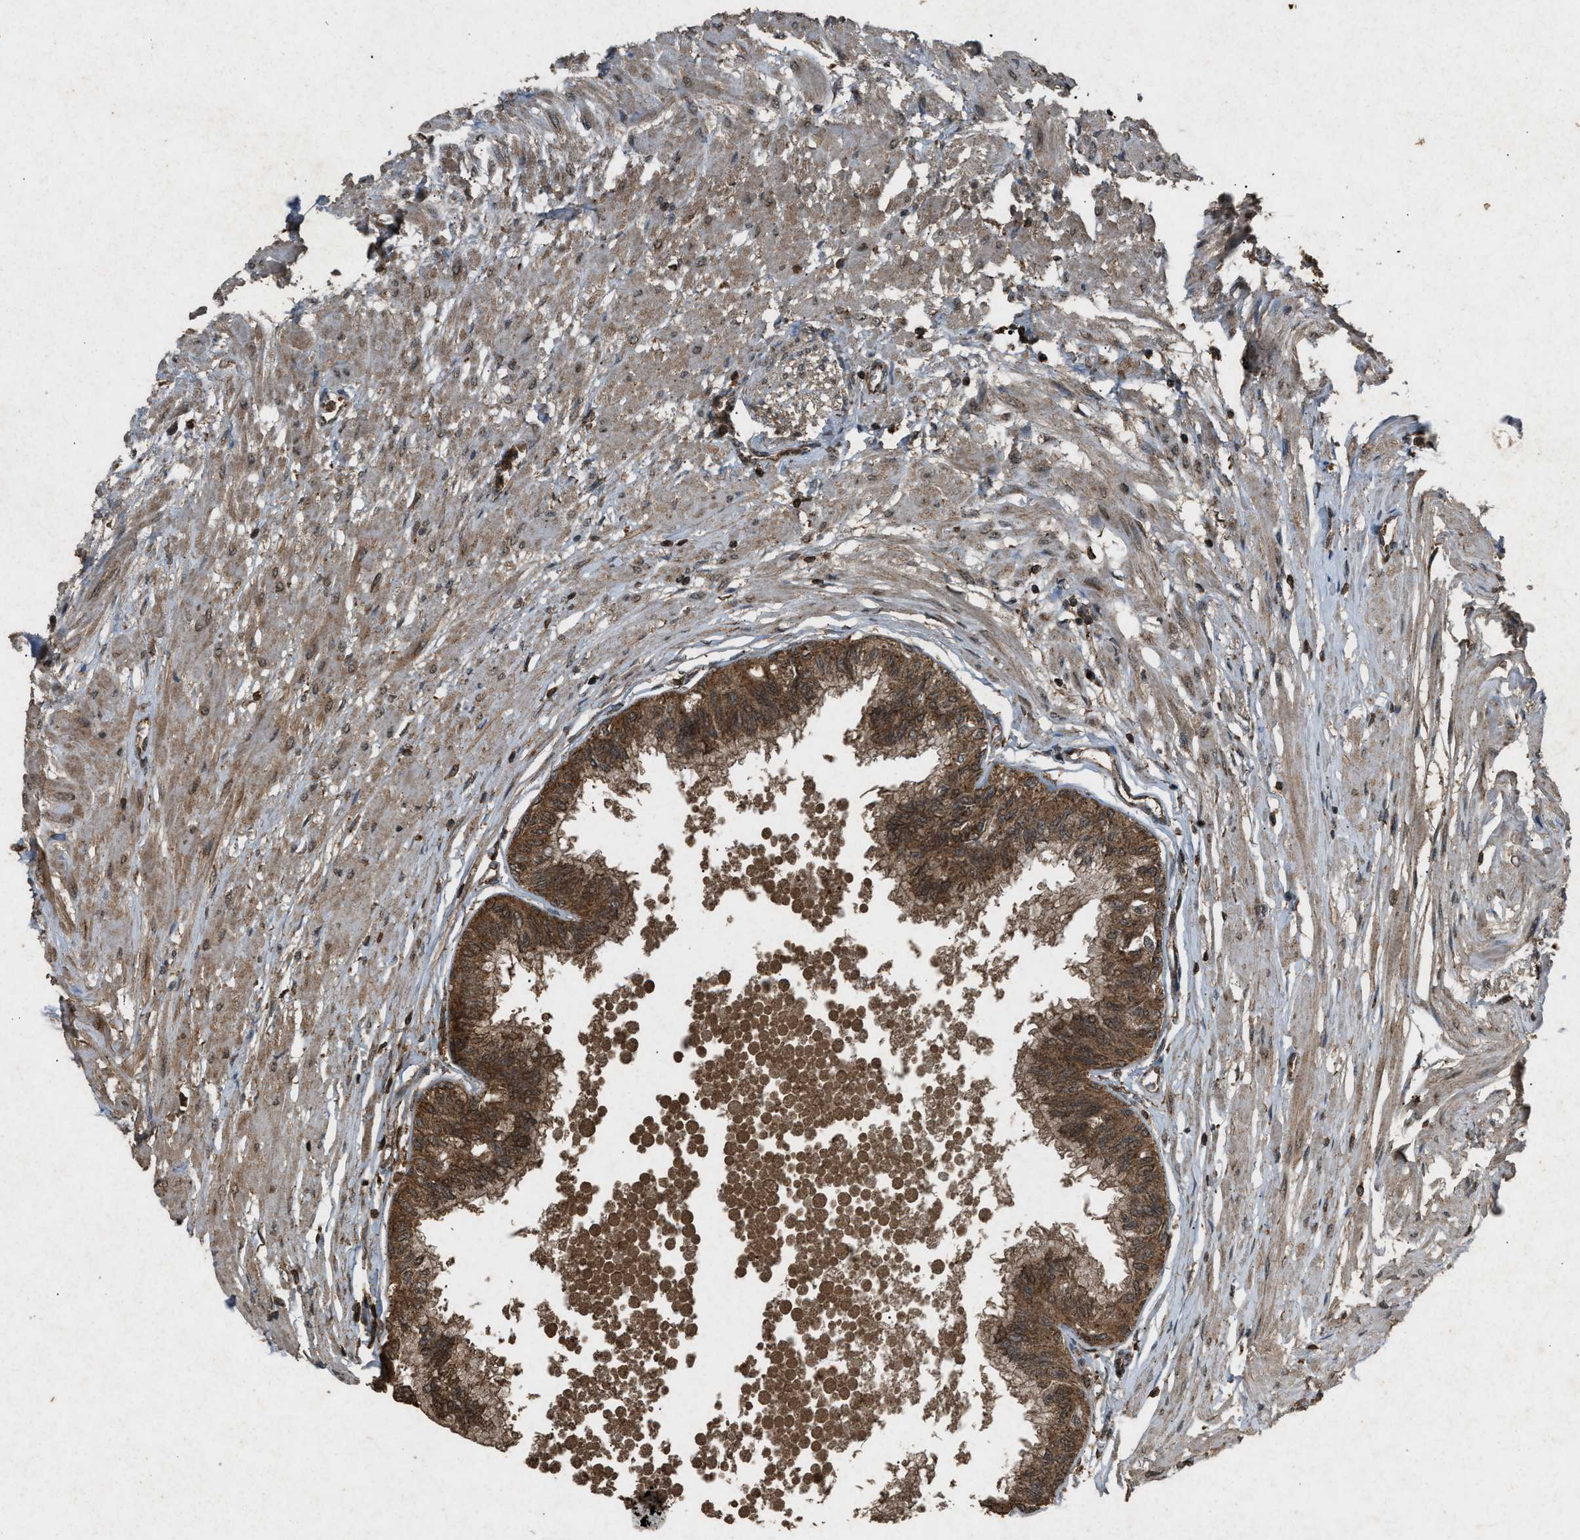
{"staining": {"intensity": "moderate", "quantity": ">75%", "location": "cytoplasmic/membranous"}, "tissue": "prostate", "cell_type": "Glandular cells", "image_type": "normal", "snomed": [{"axis": "morphology", "description": "Normal tissue, NOS"}, {"axis": "topography", "description": "Prostate"}, {"axis": "topography", "description": "Seminal veicle"}], "caption": "Unremarkable prostate displays moderate cytoplasmic/membranous staining in approximately >75% of glandular cells, visualized by immunohistochemistry.", "gene": "OAS1", "patient": {"sex": "male", "age": 60}}